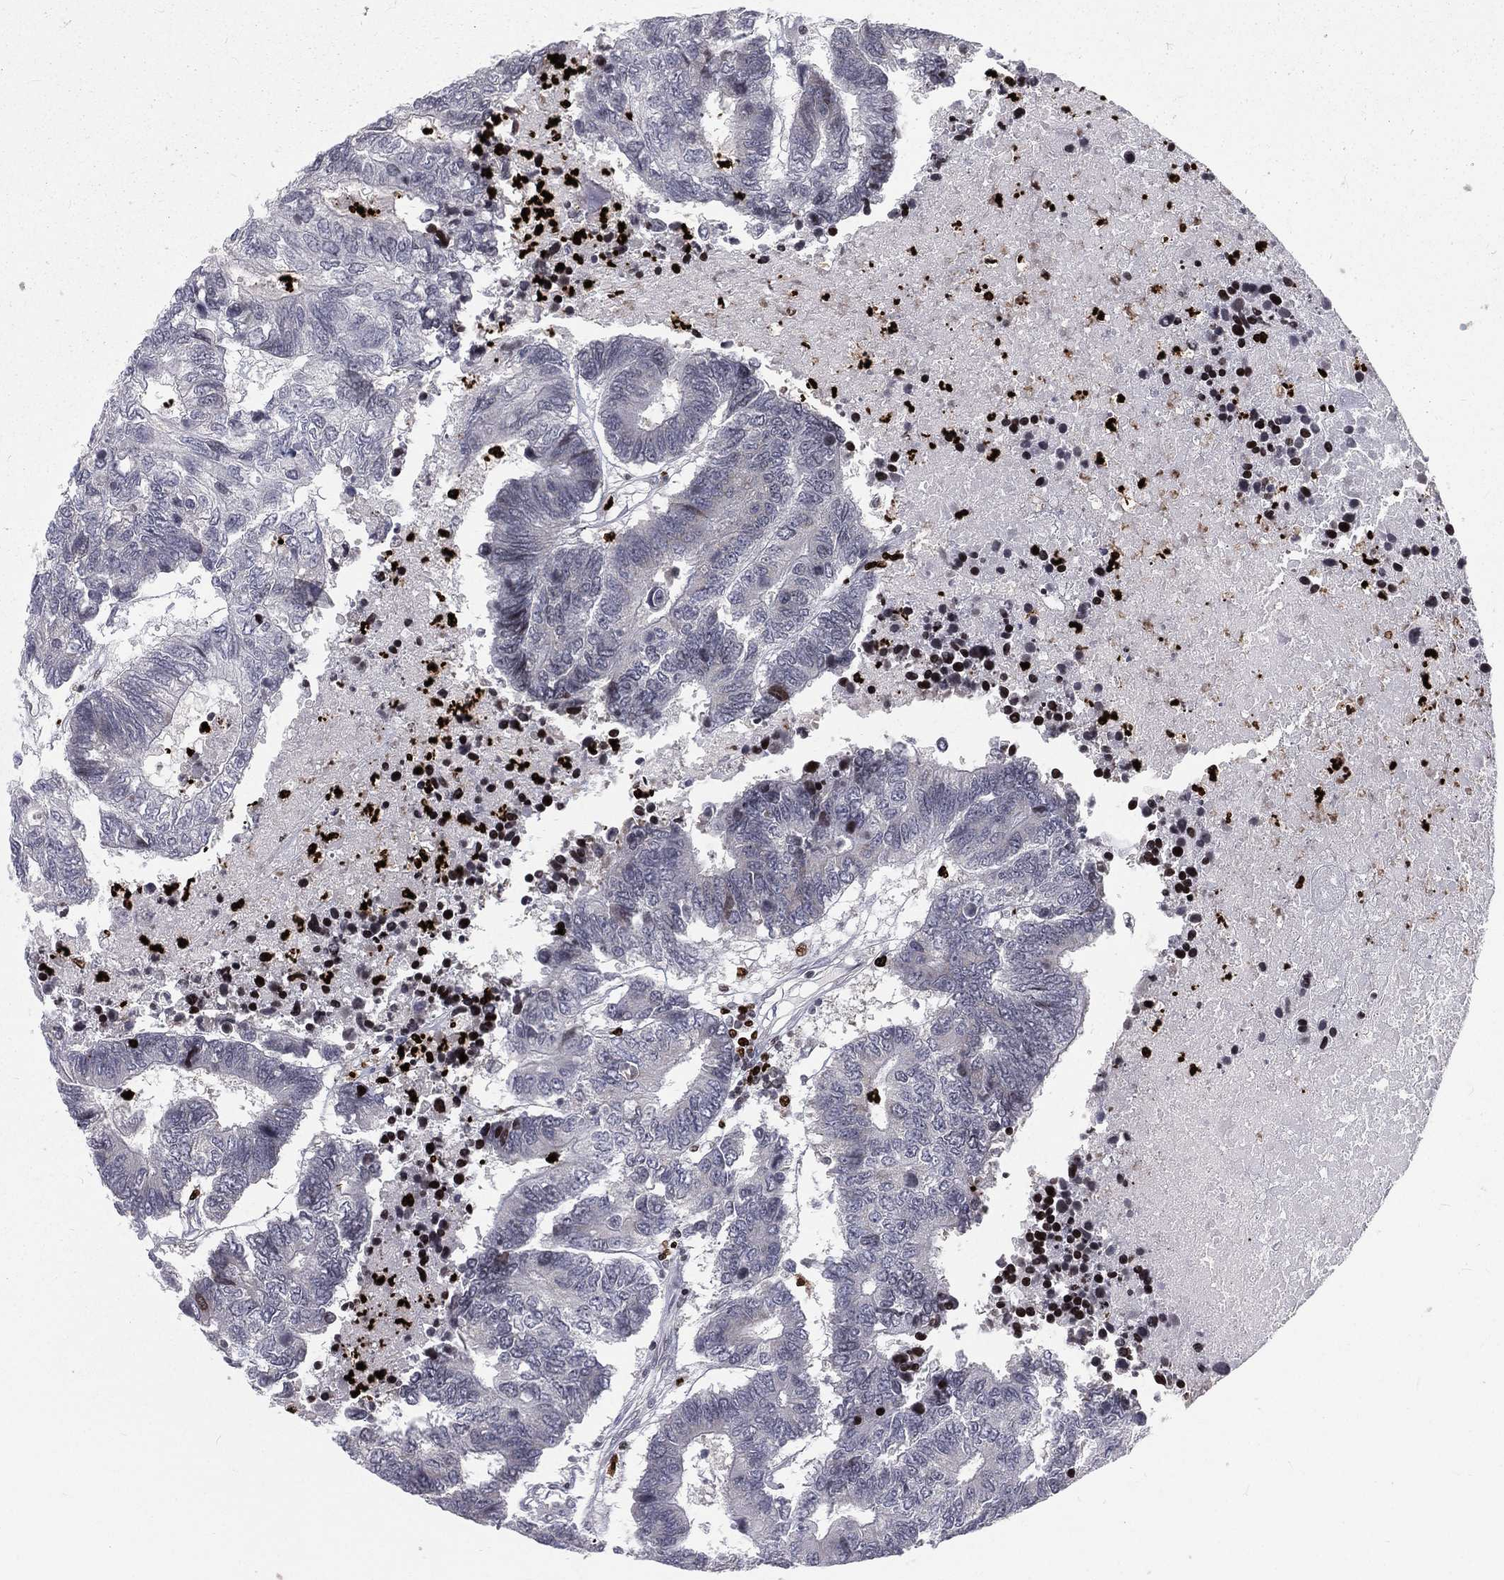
{"staining": {"intensity": "negative", "quantity": "none", "location": "none"}, "tissue": "colorectal cancer", "cell_type": "Tumor cells", "image_type": "cancer", "snomed": [{"axis": "morphology", "description": "Adenocarcinoma, NOS"}, {"axis": "topography", "description": "Colon"}], "caption": "There is no significant positivity in tumor cells of colorectal cancer (adenocarcinoma).", "gene": "MNDA", "patient": {"sex": "female", "age": 48}}